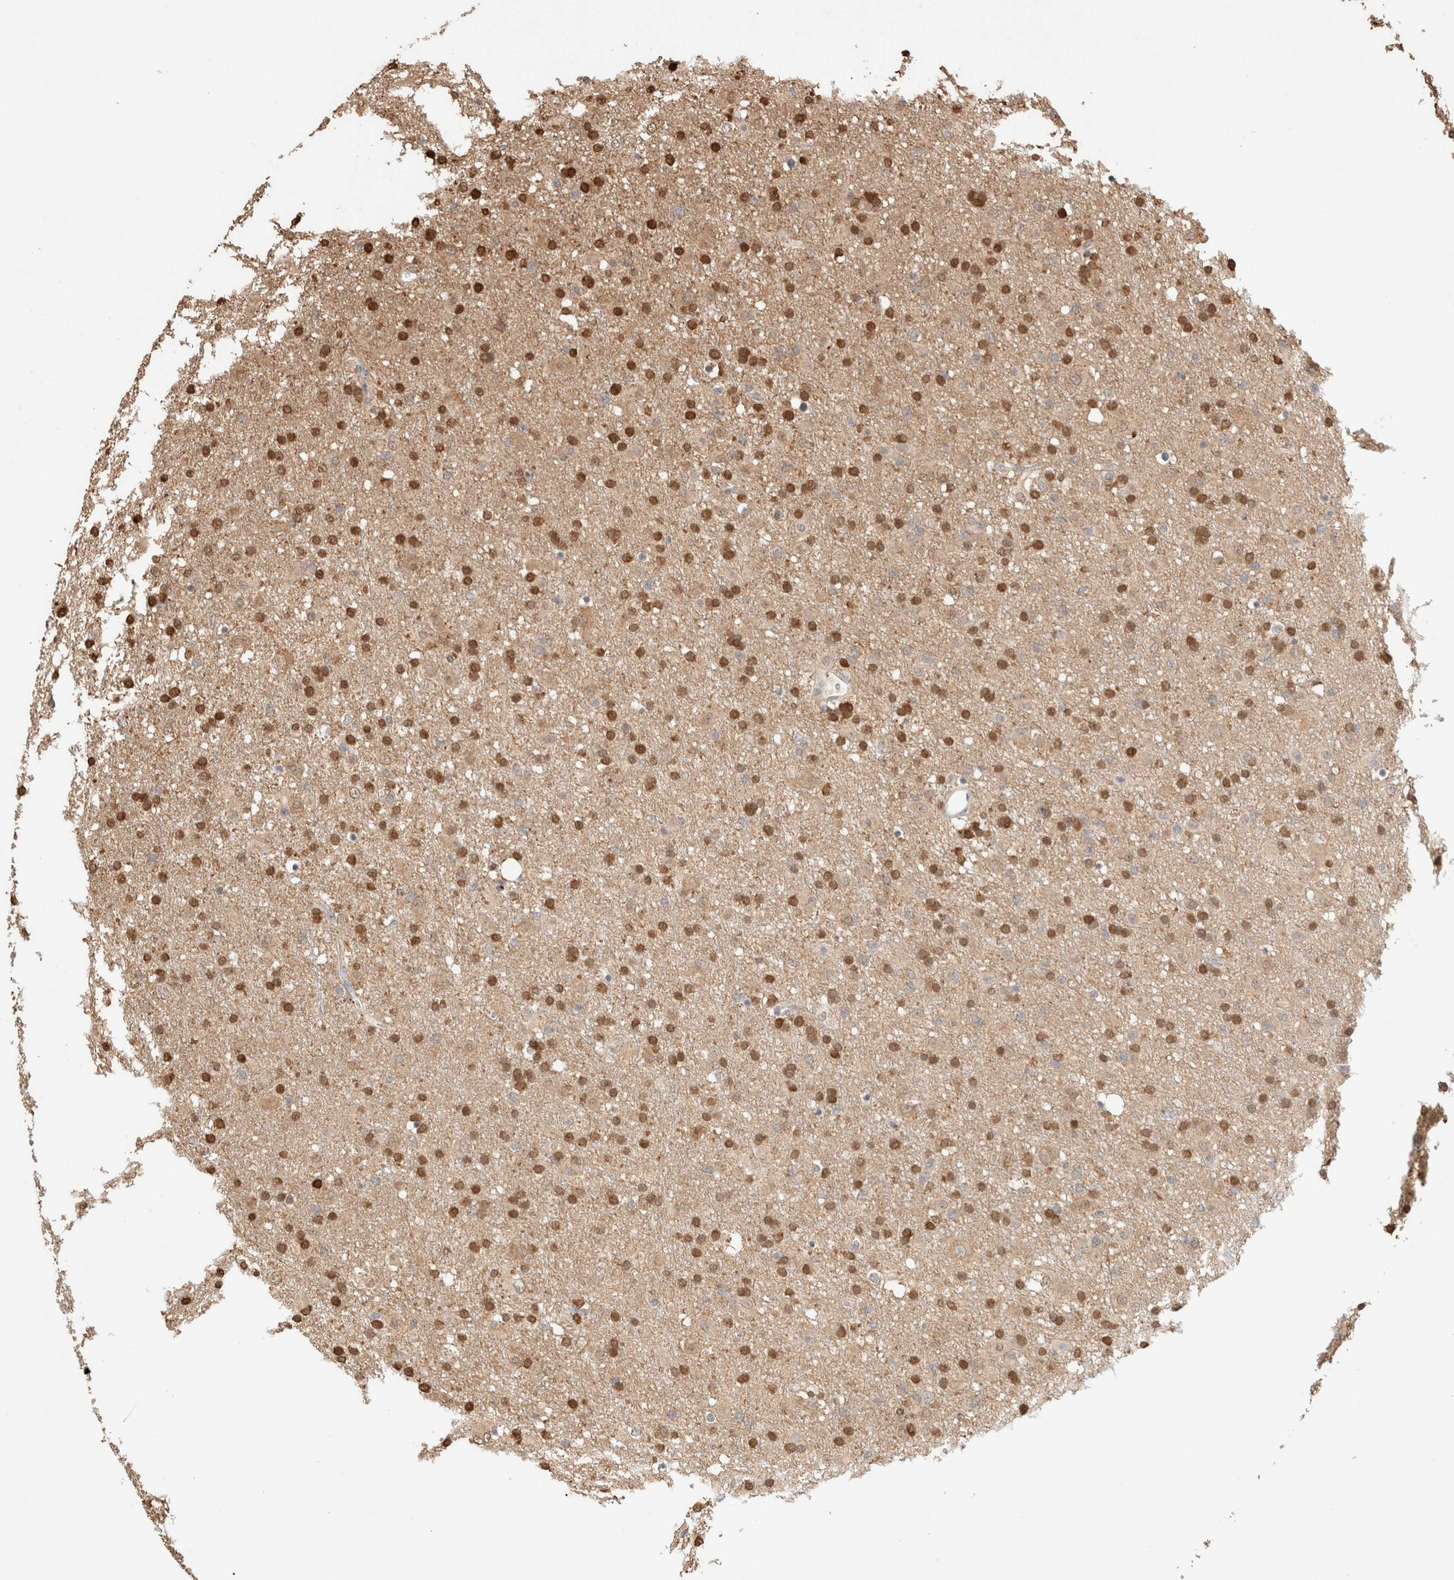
{"staining": {"intensity": "moderate", "quantity": ">75%", "location": "nuclear"}, "tissue": "glioma", "cell_type": "Tumor cells", "image_type": "cancer", "snomed": [{"axis": "morphology", "description": "Glioma, malignant, Low grade"}, {"axis": "topography", "description": "Brain"}], "caption": "Immunohistochemistry image of malignant glioma (low-grade) stained for a protein (brown), which displays medium levels of moderate nuclear positivity in approximately >75% of tumor cells.", "gene": "CA13", "patient": {"sex": "male", "age": 65}}